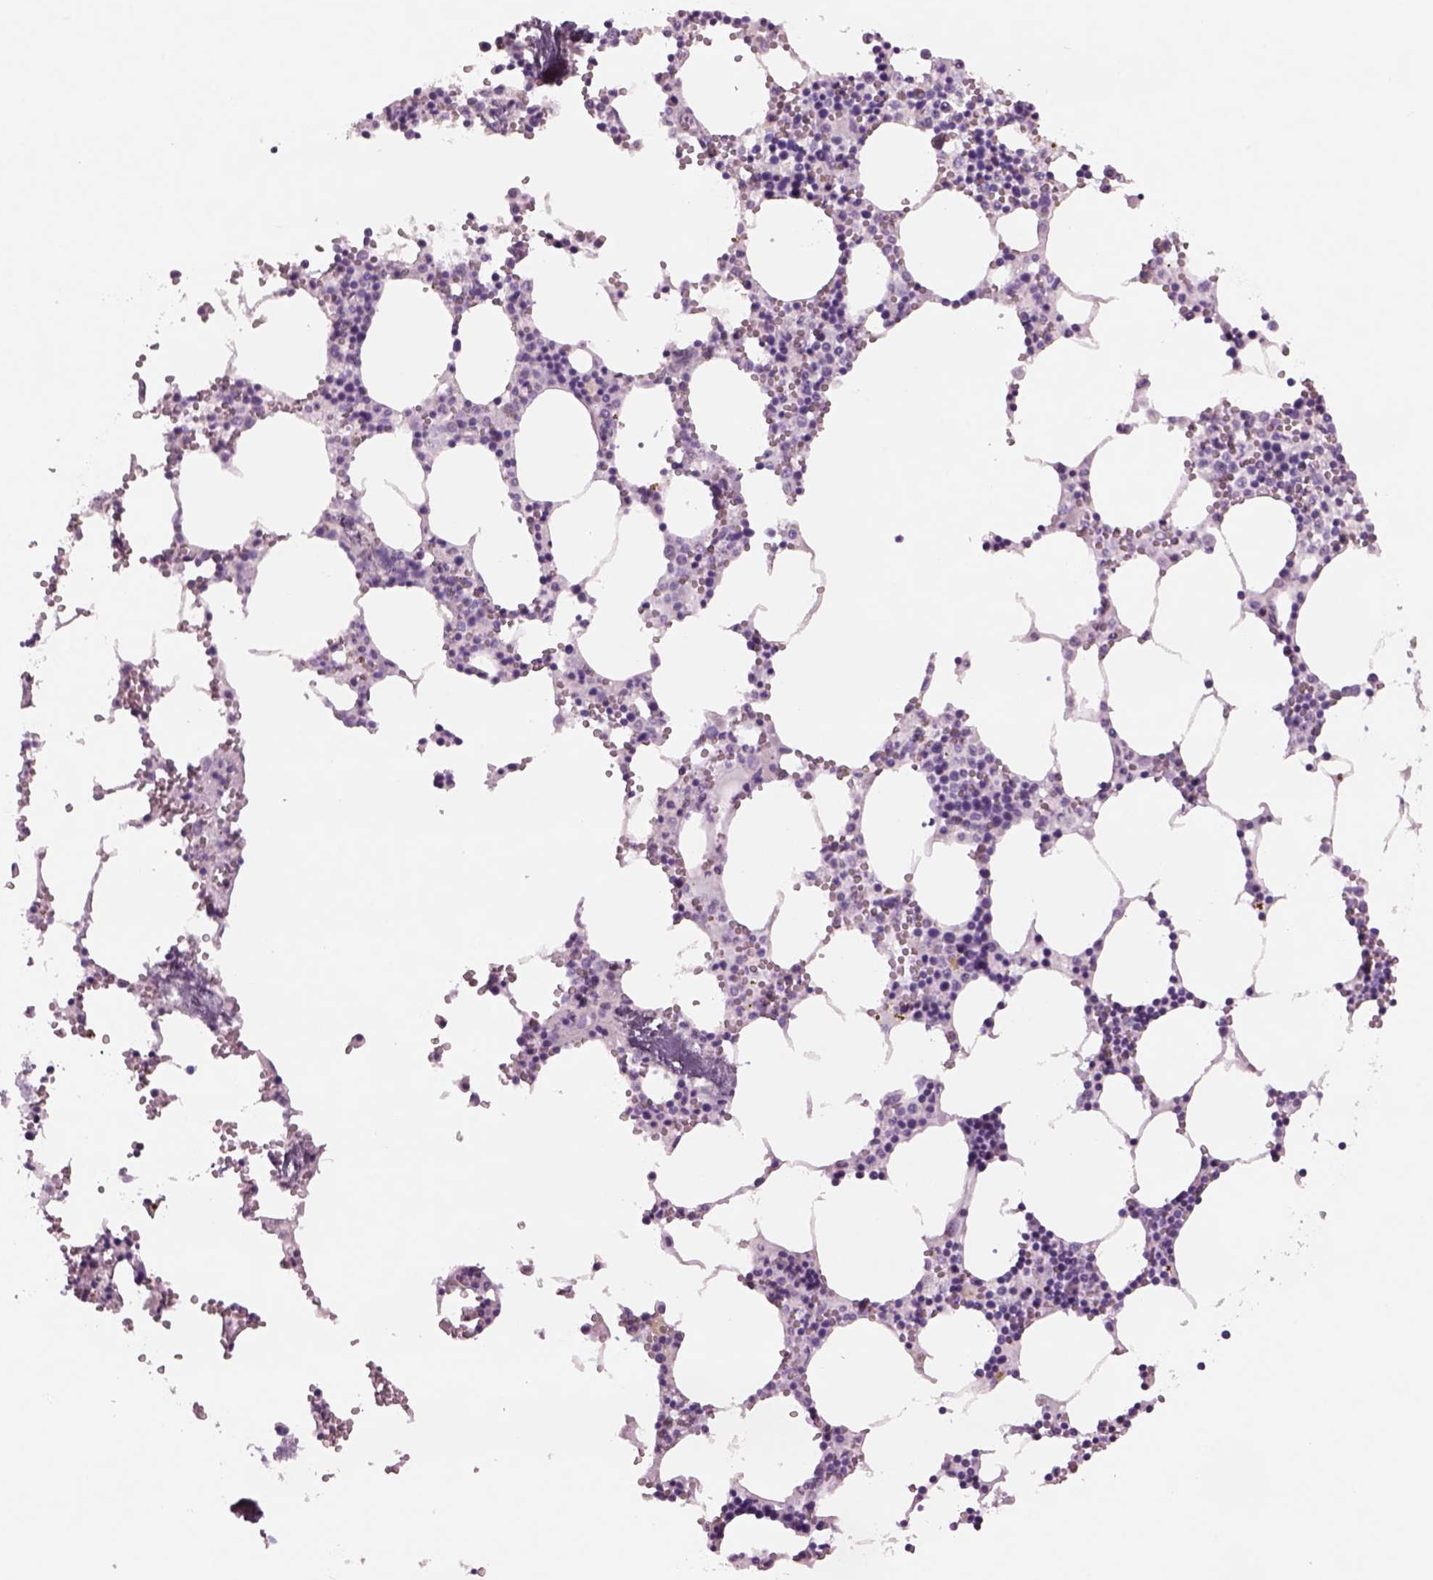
{"staining": {"intensity": "negative", "quantity": "none", "location": "none"}, "tissue": "bone marrow", "cell_type": "Hematopoietic cells", "image_type": "normal", "snomed": [{"axis": "morphology", "description": "Normal tissue, NOS"}, {"axis": "topography", "description": "Bone marrow"}], "caption": "IHC of unremarkable human bone marrow shows no positivity in hematopoietic cells.", "gene": "RHO", "patient": {"sex": "male", "age": 54}}